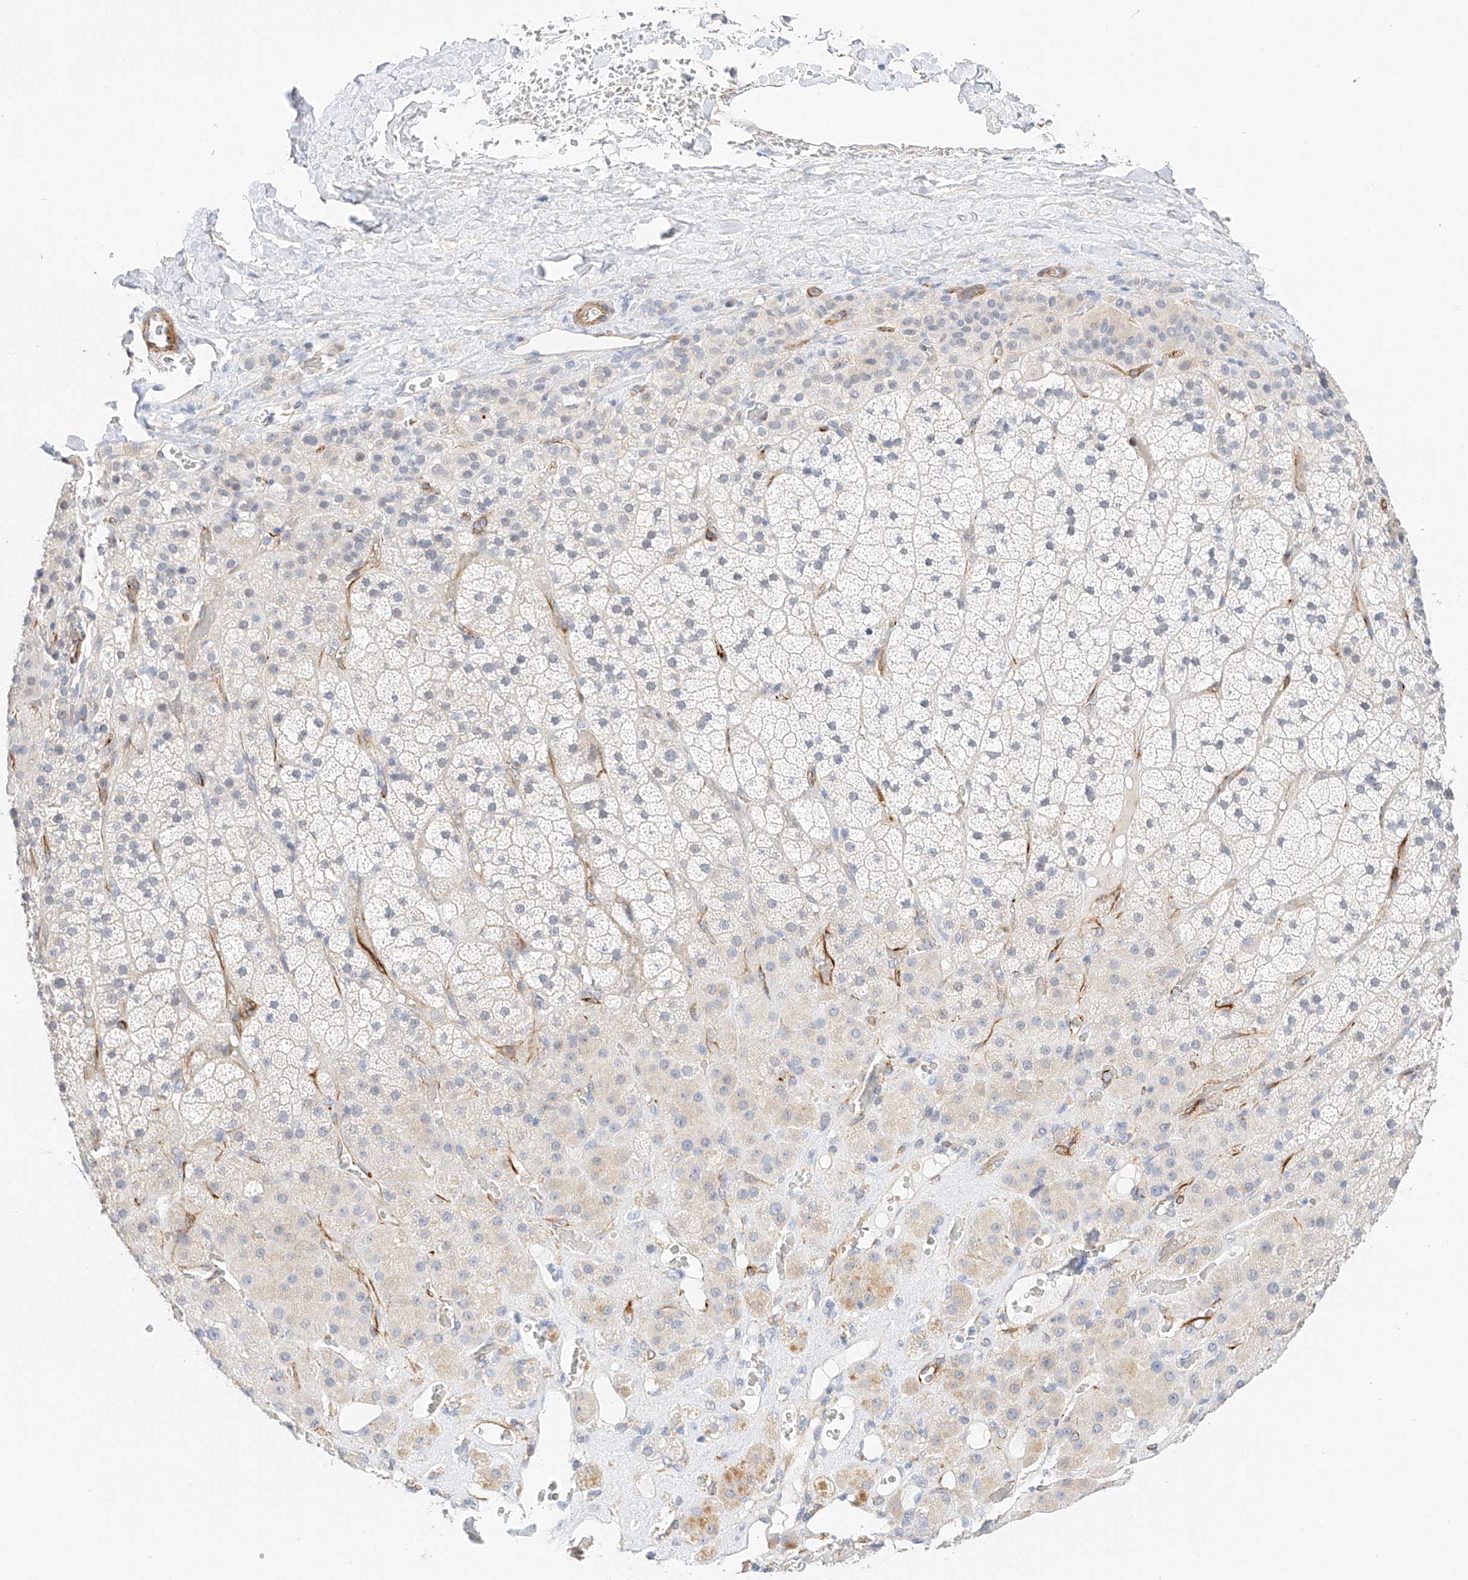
{"staining": {"intensity": "negative", "quantity": "none", "location": "none"}, "tissue": "adrenal gland", "cell_type": "Glandular cells", "image_type": "normal", "snomed": [{"axis": "morphology", "description": "Normal tissue, NOS"}, {"axis": "topography", "description": "Adrenal gland"}], "caption": "Immunohistochemistry (IHC) image of normal adrenal gland stained for a protein (brown), which demonstrates no staining in glandular cells.", "gene": "CDCP2", "patient": {"sex": "male", "age": 57}}